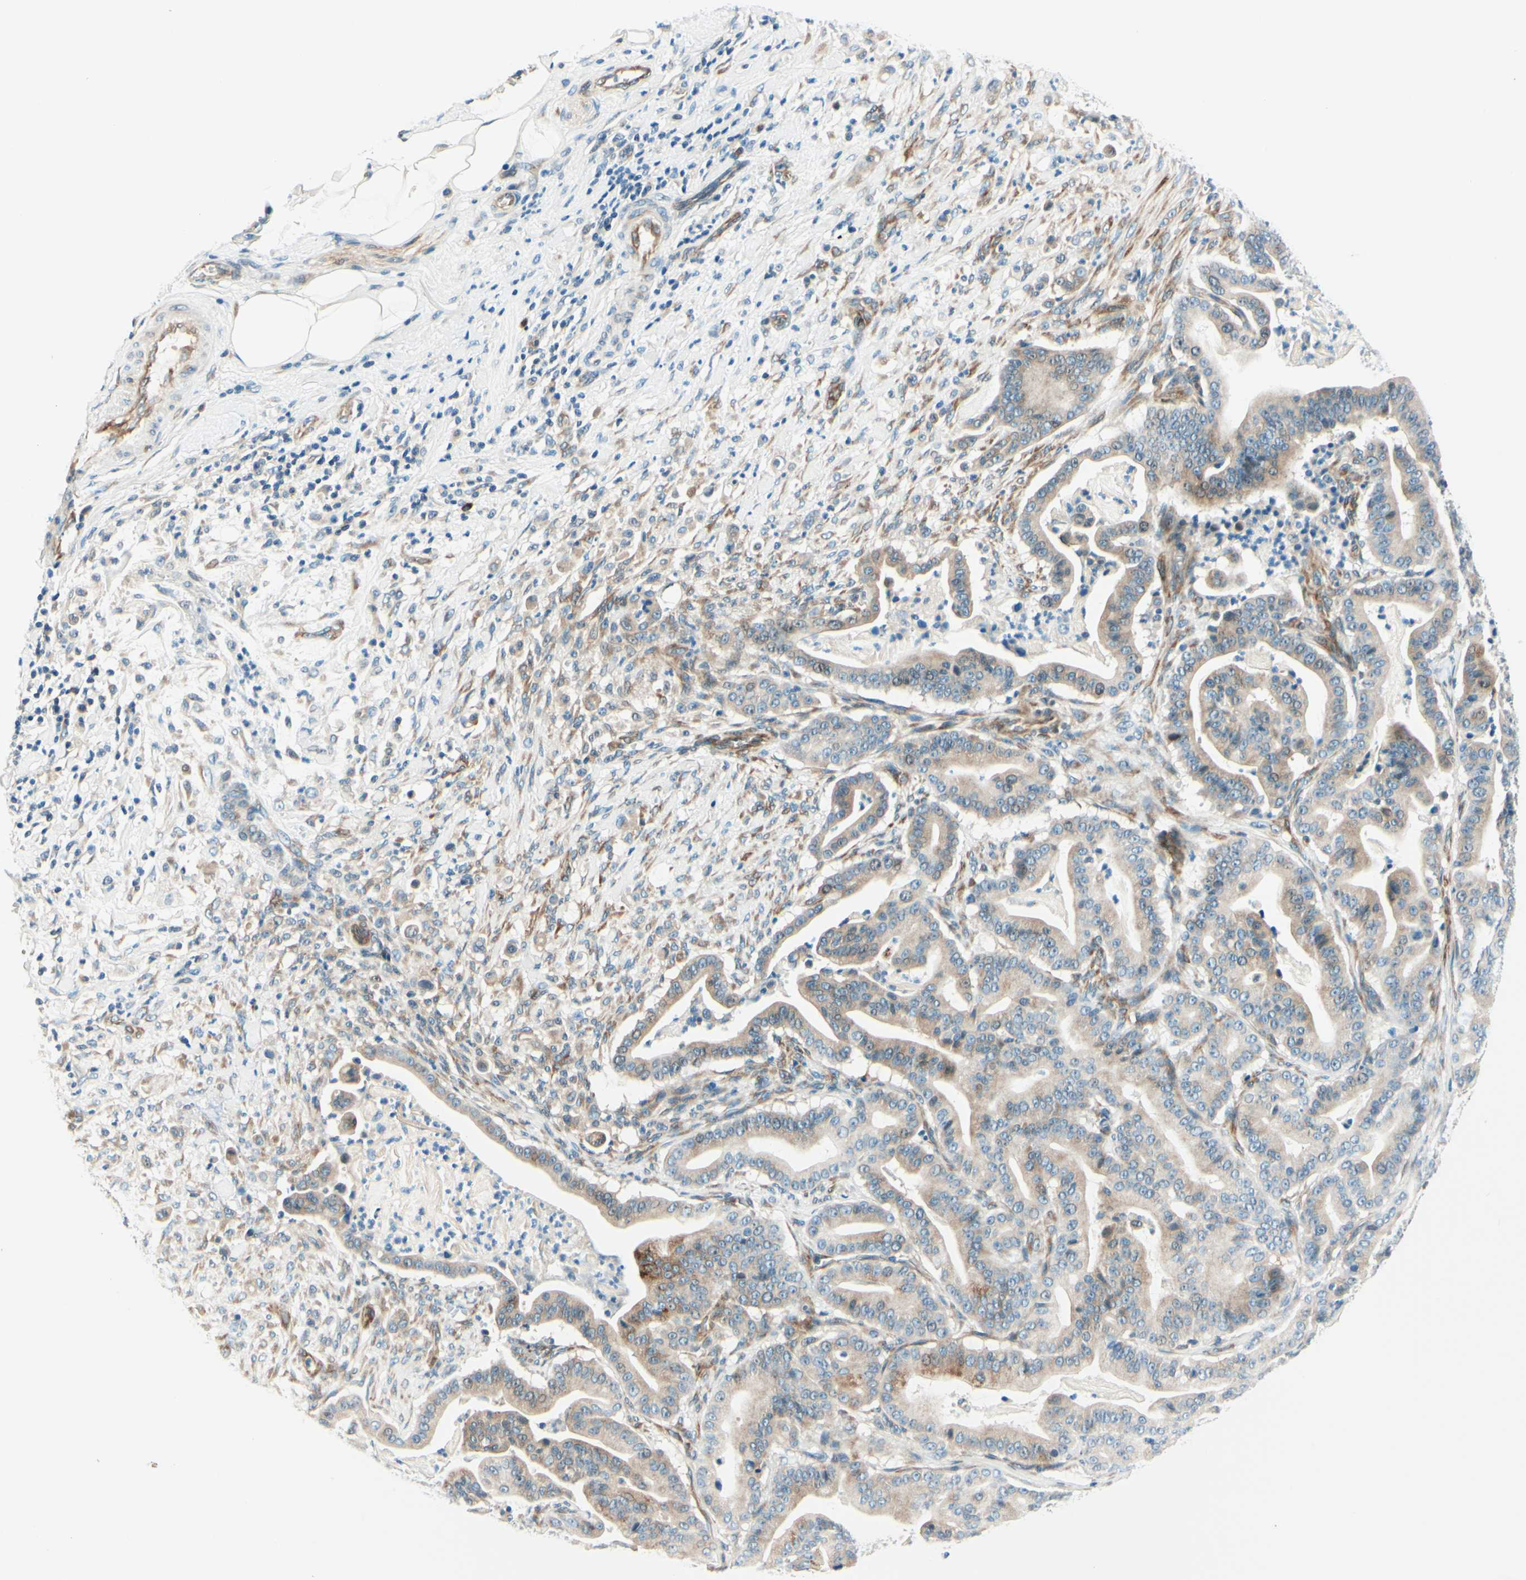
{"staining": {"intensity": "moderate", "quantity": ">75%", "location": "cytoplasmic/membranous"}, "tissue": "pancreatic cancer", "cell_type": "Tumor cells", "image_type": "cancer", "snomed": [{"axis": "morphology", "description": "Adenocarcinoma, NOS"}, {"axis": "topography", "description": "Pancreas"}], "caption": "A high-resolution micrograph shows immunohistochemistry staining of pancreatic adenocarcinoma, which displays moderate cytoplasmic/membranous expression in about >75% of tumor cells. (DAB (3,3'-diaminobenzidine) = brown stain, brightfield microscopy at high magnification).", "gene": "TAOK2", "patient": {"sex": "male", "age": 63}}